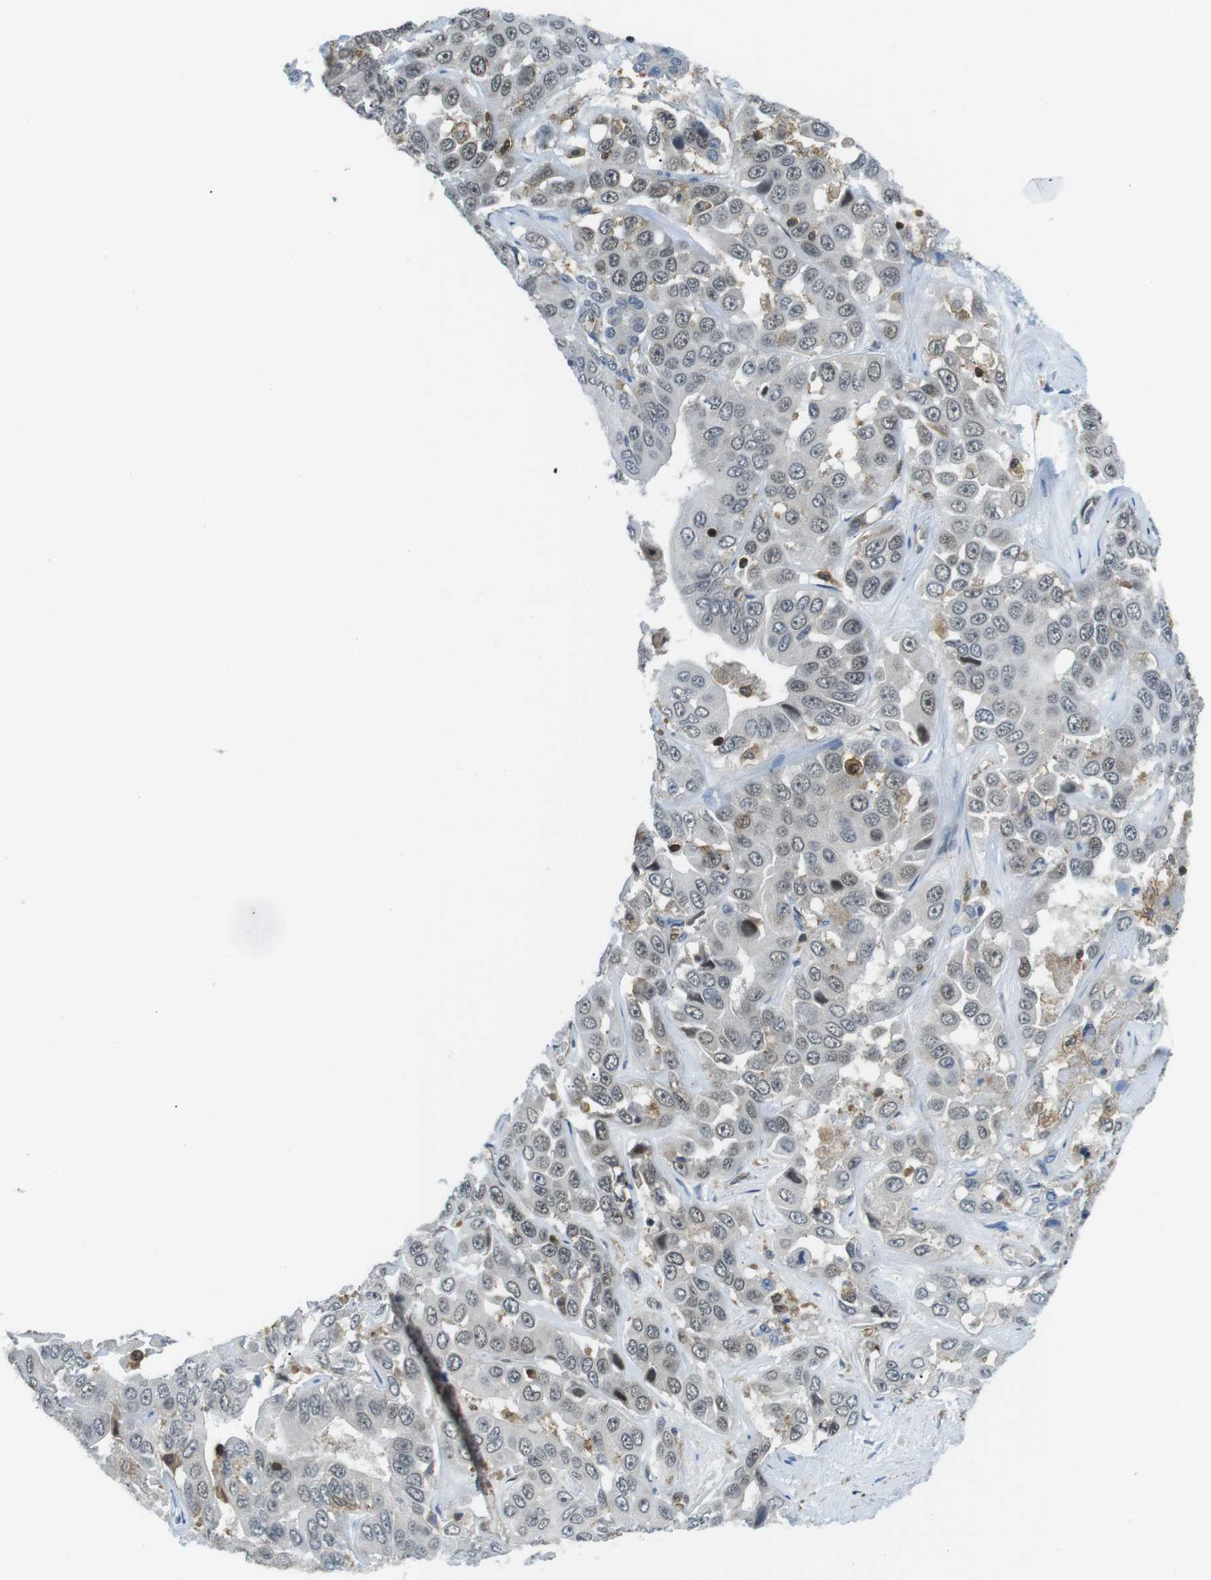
{"staining": {"intensity": "weak", "quantity": "<25%", "location": "cytoplasmic/membranous,nuclear"}, "tissue": "liver cancer", "cell_type": "Tumor cells", "image_type": "cancer", "snomed": [{"axis": "morphology", "description": "Cholangiocarcinoma"}, {"axis": "topography", "description": "Liver"}], "caption": "The histopathology image displays no staining of tumor cells in liver cancer (cholangiocarcinoma).", "gene": "STK10", "patient": {"sex": "female", "age": 52}}